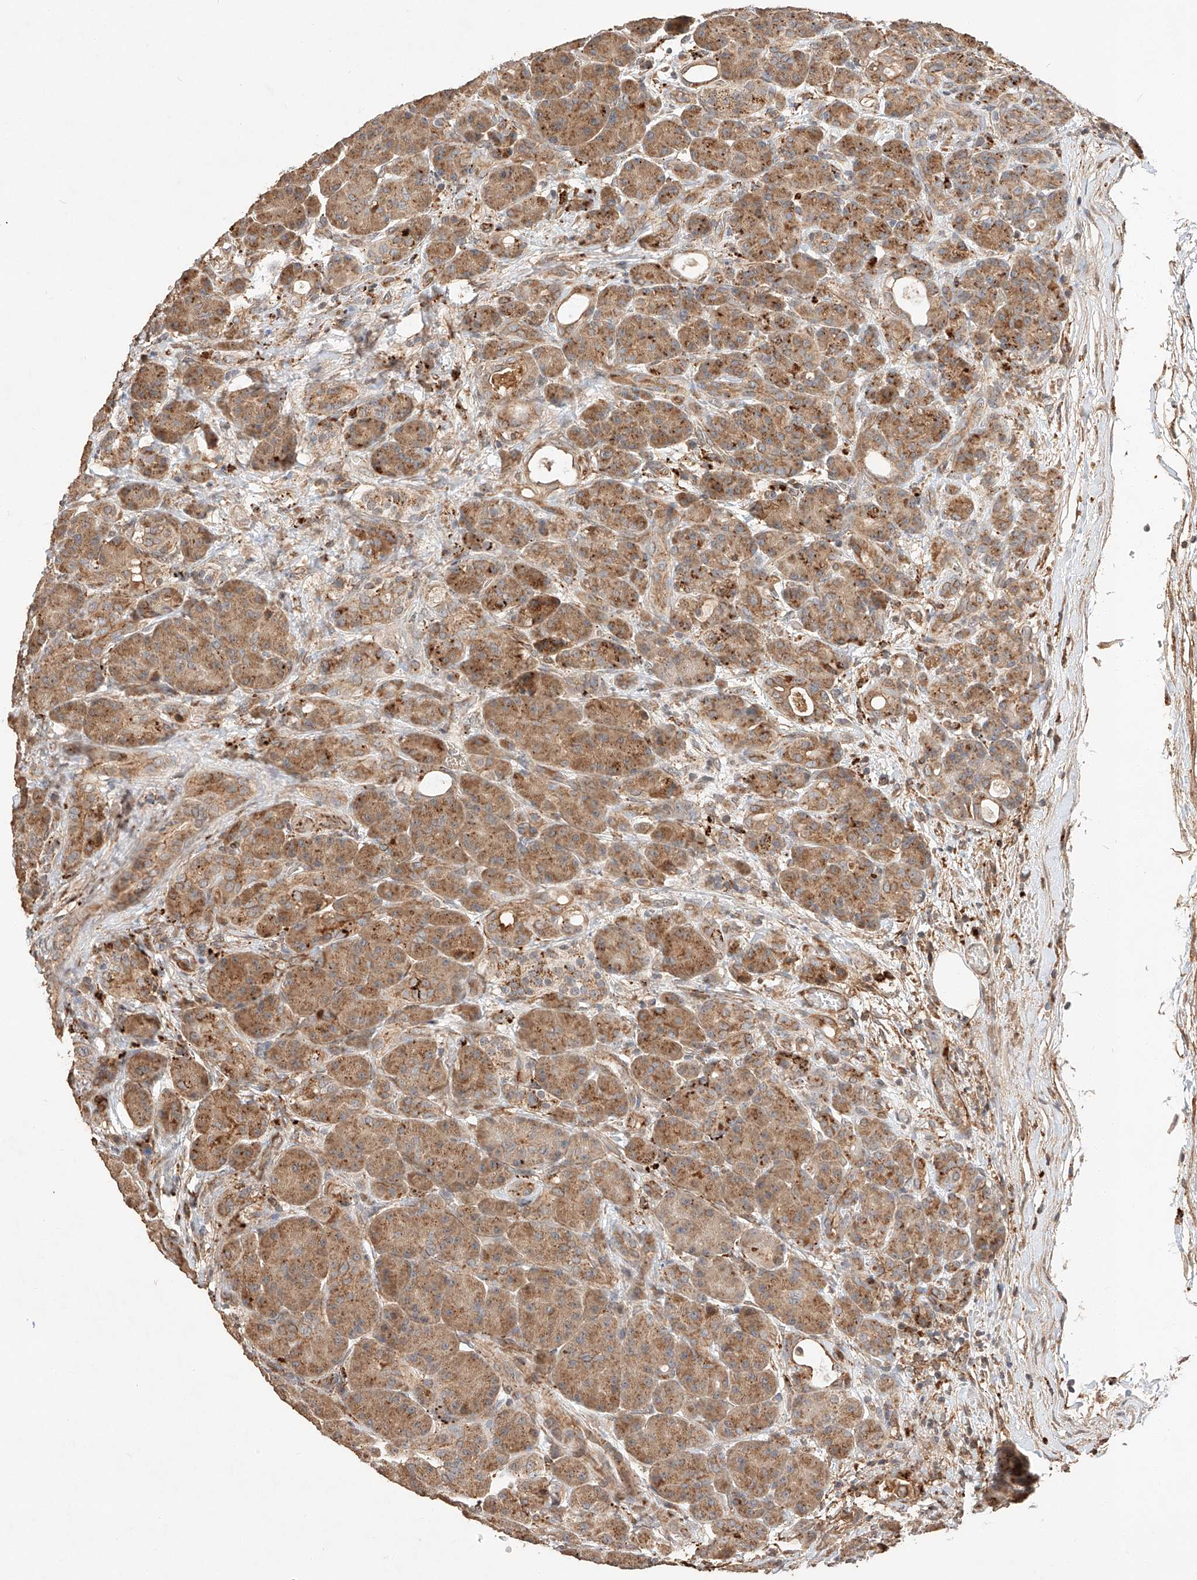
{"staining": {"intensity": "moderate", "quantity": ">75%", "location": "cytoplasmic/membranous"}, "tissue": "pancreas", "cell_type": "Exocrine glandular cells", "image_type": "normal", "snomed": [{"axis": "morphology", "description": "Normal tissue, NOS"}, {"axis": "topography", "description": "Pancreas"}], "caption": "Human pancreas stained for a protein (brown) exhibits moderate cytoplasmic/membranous positive staining in about >75% of exocrine glandular cells.", "gene": "SUSD6", "patient": {"sex": "male", "age": 63}}